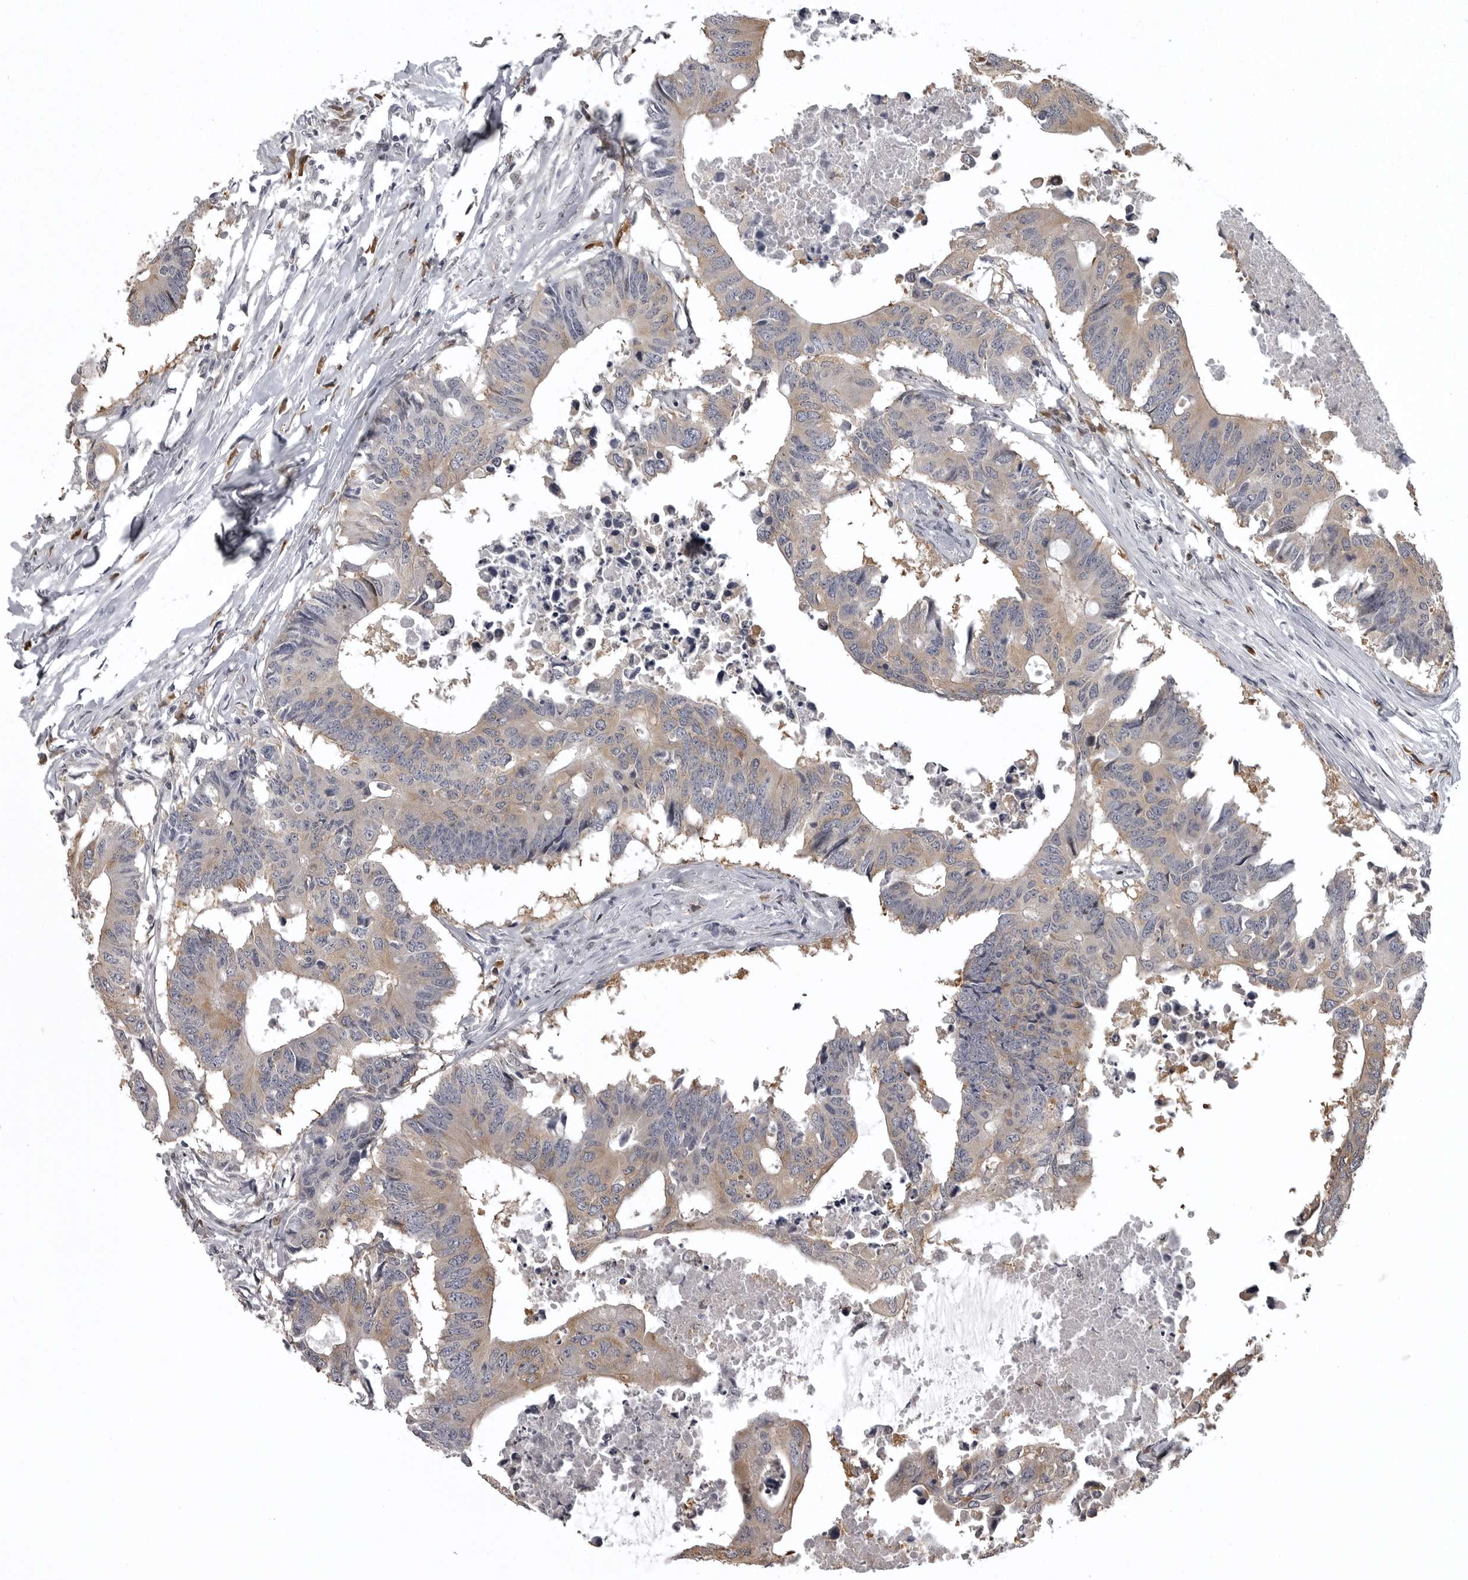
{"staining": {"intensity": "weak", "quantity": "25%-75%", "location": "cytoplasmic/membranous"}, "tissue": "colorectal cancer", "cell_type": "Tumor cells", "image_type": "cancer", "snomed": [{"axis": "morphology", "description": "Adenocarcinoma, NOS"}, {"axis": "topography", "description": "Colon"}], "caption": "Protein staining of colorectal cancer tissue demonstrates weak cytoplasmic/membranous staining in about 25%-75% of tumor cells. The protein is stained brown, and the nuclei are stained in blue (DAB IHC with brightfield microscopy, high magnification).", "gene": "SNX16", "patient": {"sex": "male", "age": 71}}